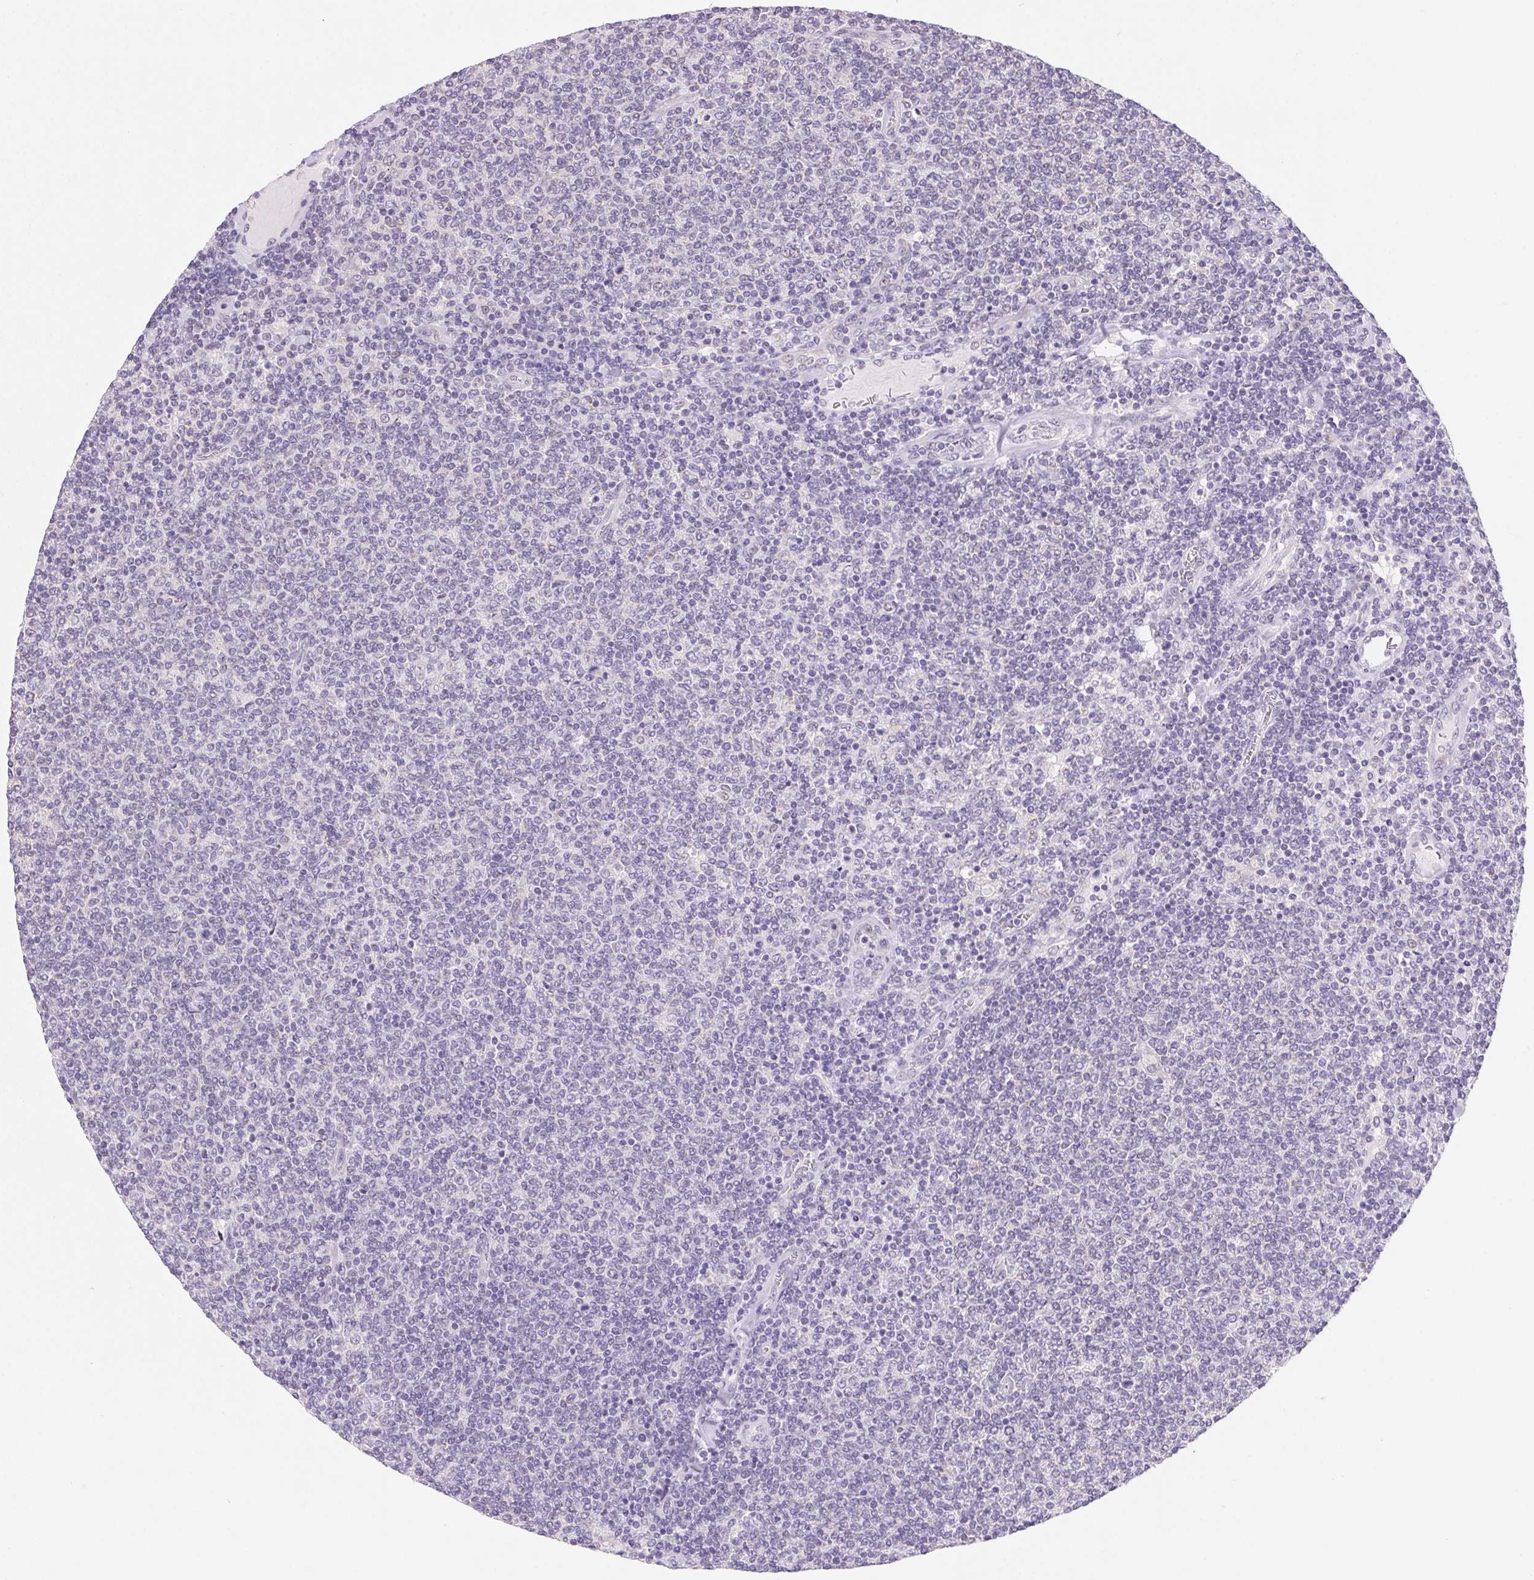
{"staining": {"intensity": "negative", "quantity": "none", "location": "none"}, "tissue": "lymphoma", "cell_type": "Tumor cells", "image_type": "cancer", "snomed": [{"axis": "morphology", "description": "Malignant lymphoma, non-Hodgkin's type, Low grade"}, {"axis": "topography", "description": "Lymph node"}], "caption": "This is a micrograph of immunohistochemistry staining of low-grade malignant lymphoma, non-Hodgkin's type, which shows no staining in tumor cells.", "gene": "DPPA5", "patient": {"sex": "male", "age": 52}}